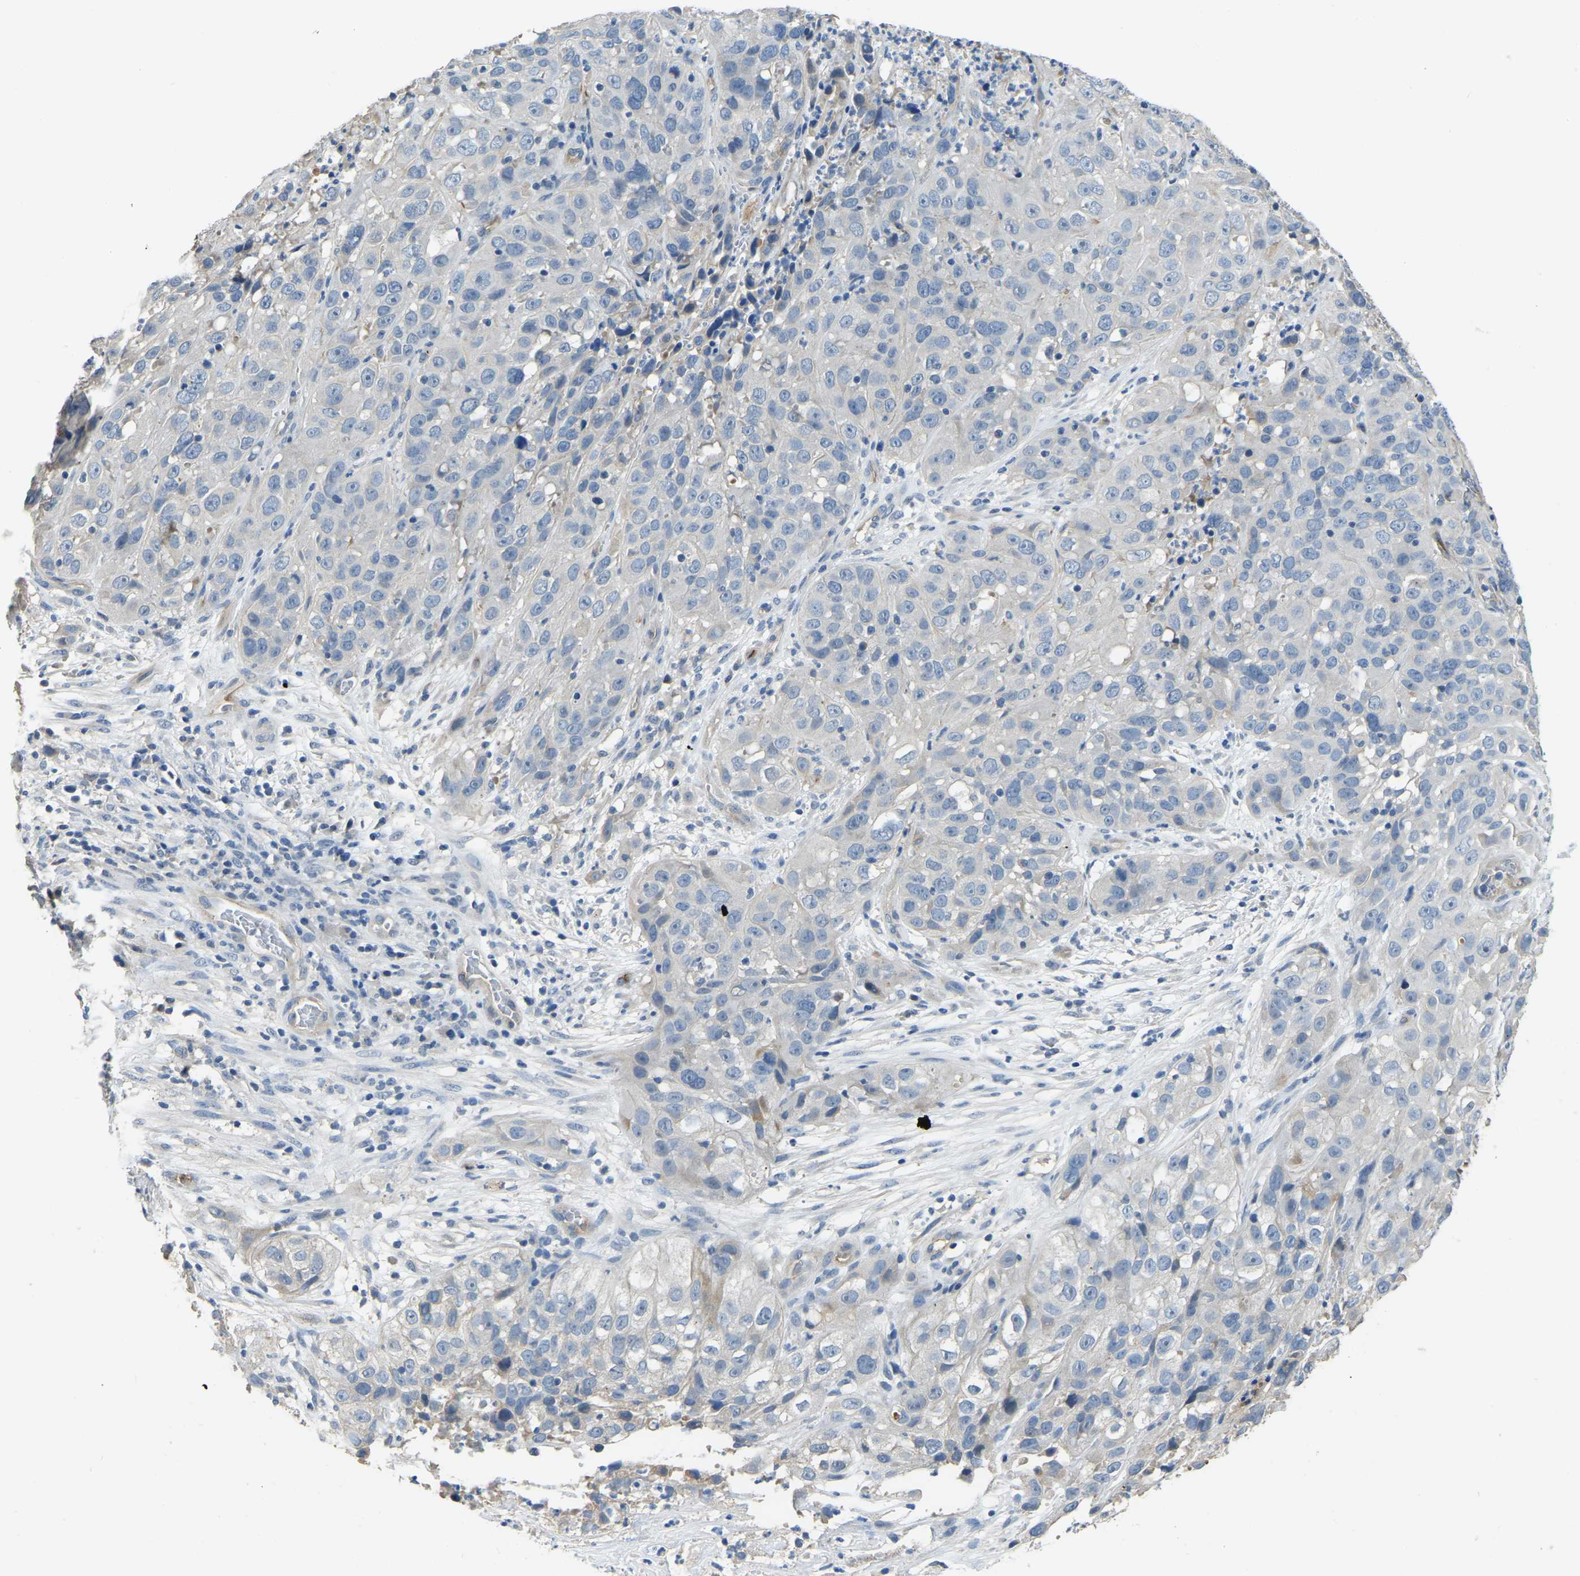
{"staining": {"intensity": "negative", "quantity": "none", "location": "none"}, "tissue": "cervical cancer", "cell_type": "Tumor cells", "image_type": "cancer", "snomed": [{"axis": "morphology", "description": "Squamous cell carcinoma, NOS"}, {"axis": "topography", "description": "Cervix"}], "caption": "Protein analysis of squamous cell carcinoma (cervical) reveals no significant staining in tumor cells. Nuclei are stained in blue.", "gene": "HIGD2B", "patient": {"sex": "female", "age": 32}}